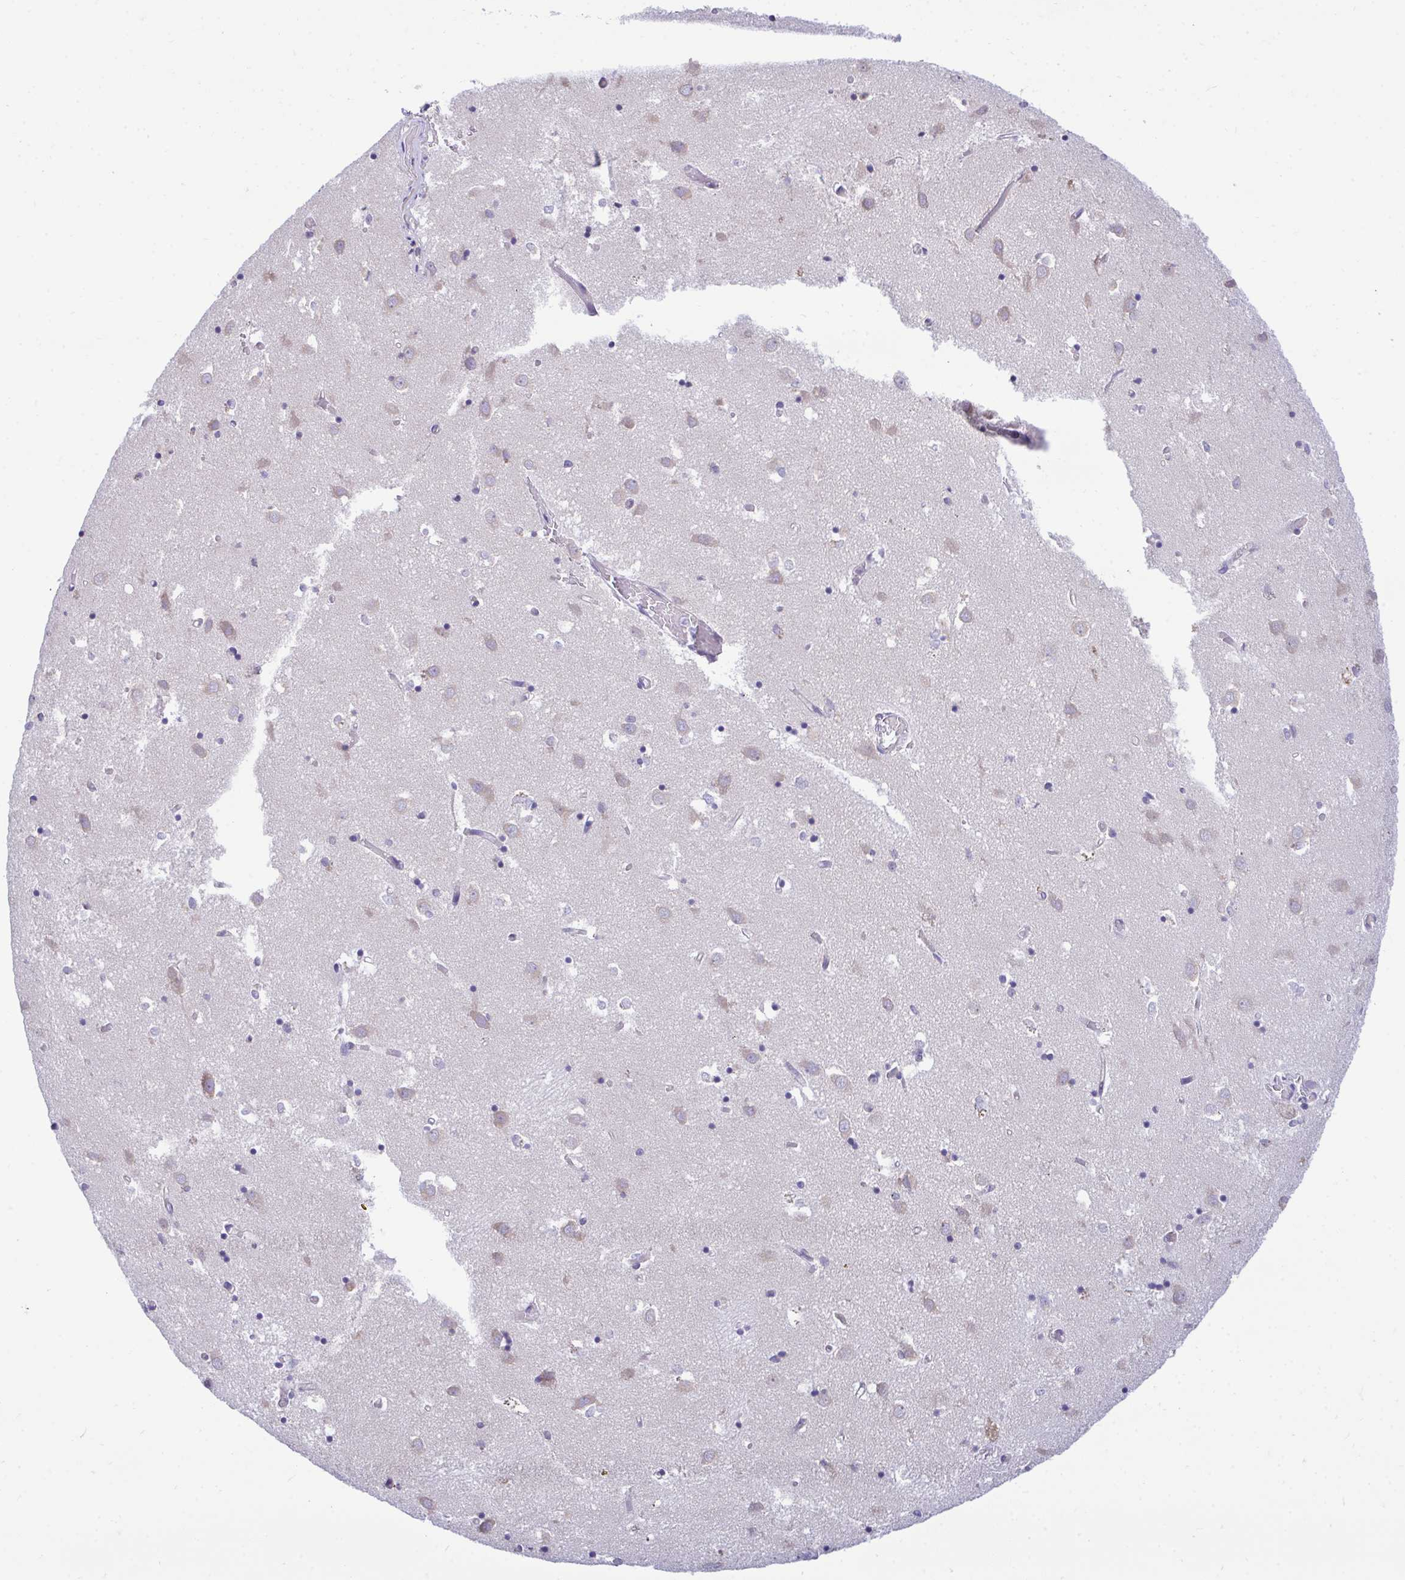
{"staining": {"intensity": "negative", "quantity": "none", "location": "none"}, "tissue": "caudate", "cell_type": "Glial cells", "image_type": "normal", "snomed": [{"axis": "morphology", "description": "Normal tissue, NOS"}, {"axis": "topography", "description": "Lateral ventricle wall"}], "caption": "Immunohistochemistry of unremarkable human caudate displays no positivity in glial cells.", "gene": "PIGK", "patient": {"sex": "male", "age": 70}}